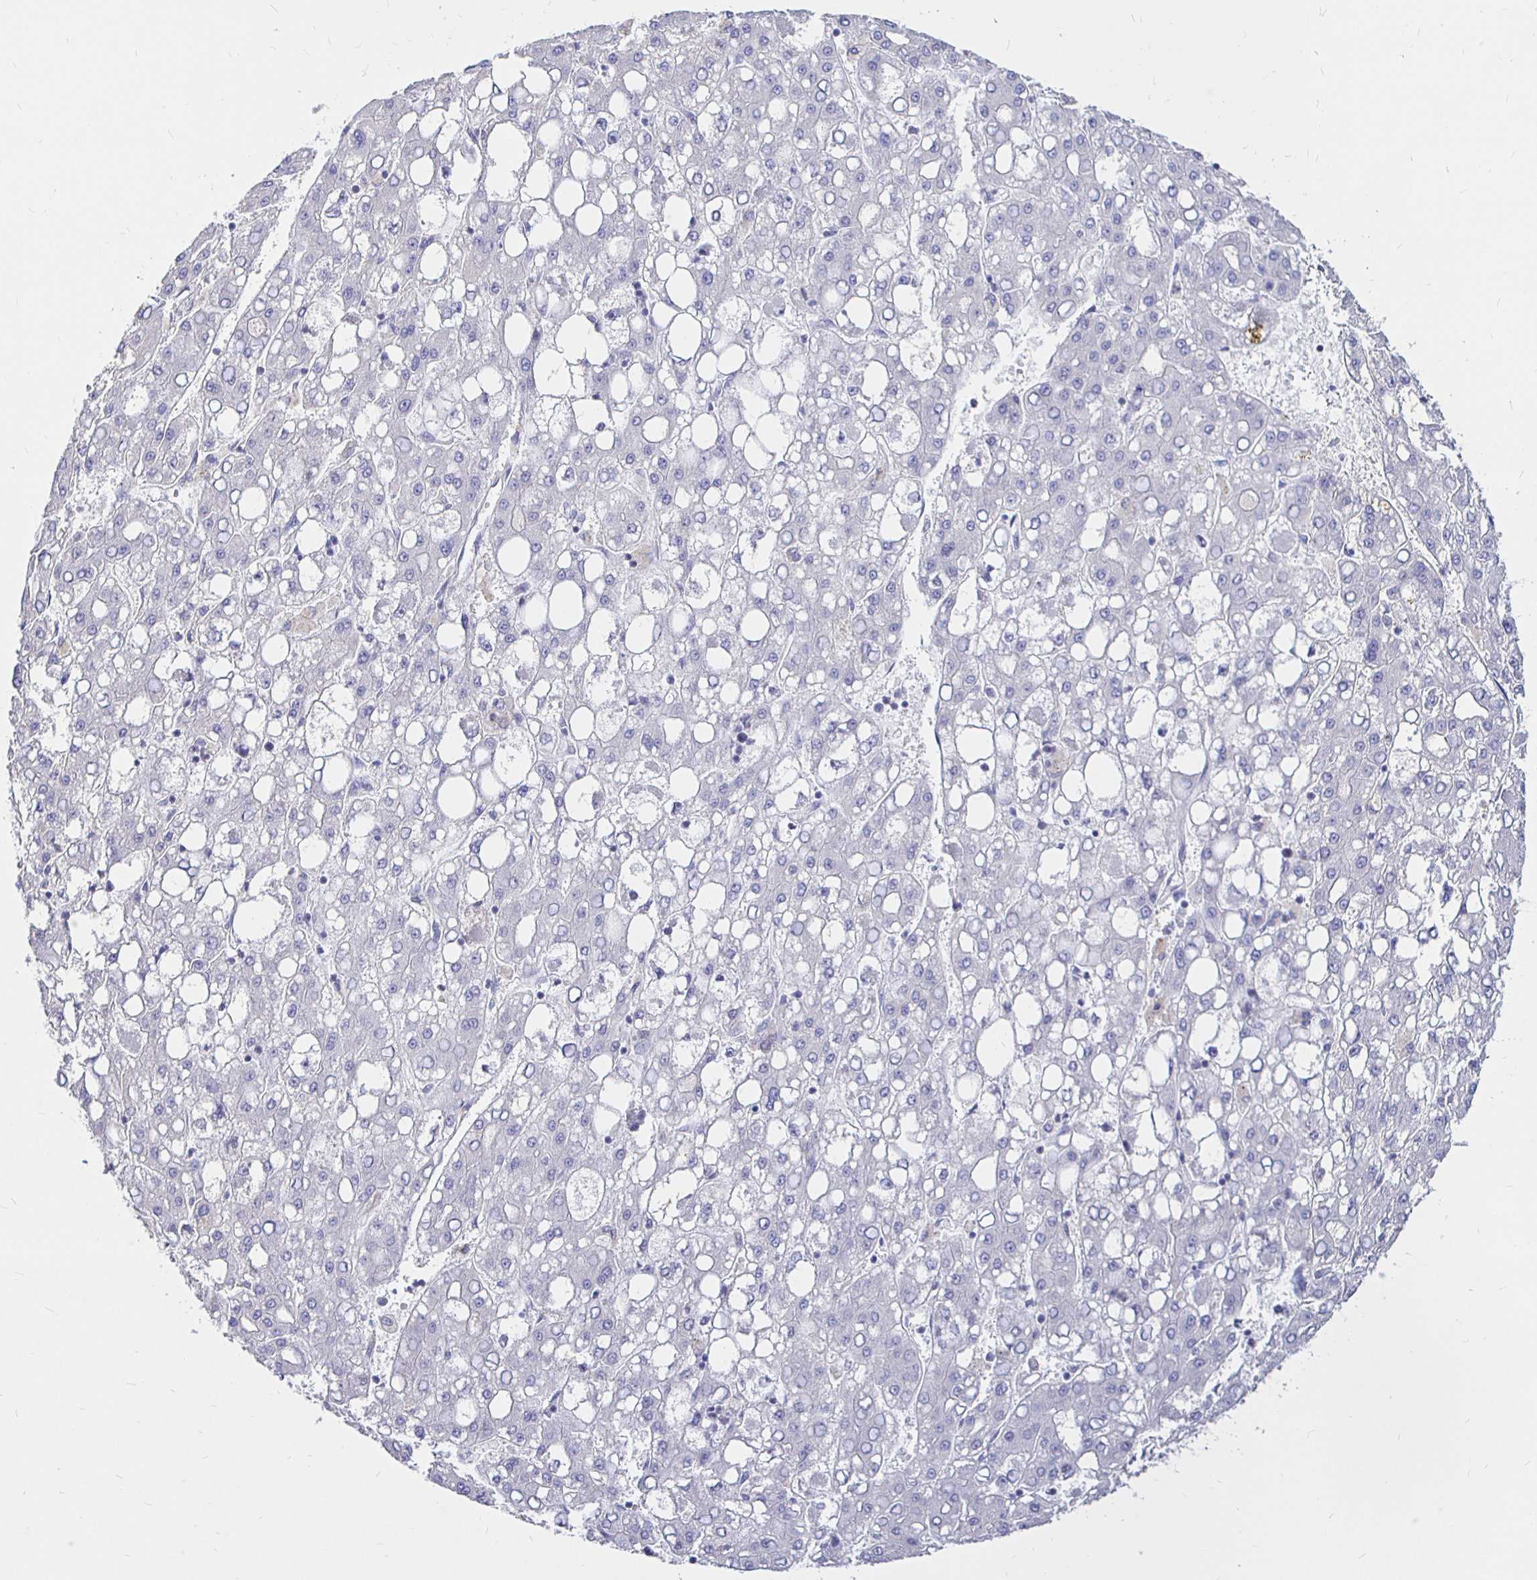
{"staining": {"intensity": "negative", "quantity": "none", "location": "none"}, "tissue": "liver cancer", "cell_type": "Tumor cells", "image_type": "cancer", "snomed": [{"axis": "morphology", "description": "Carcinoma, Hepatocellular, NOS"}, {"axis": "topography", "description": "Liver"}], "caption": "IHC histopathology image of human liver cancer (hepatocellular carcinoma) stained for a protein (brown), which displays no positivity in tumor cells.", "gene": "NECAB1", "patient": {"sex": "male", "age": 65}}